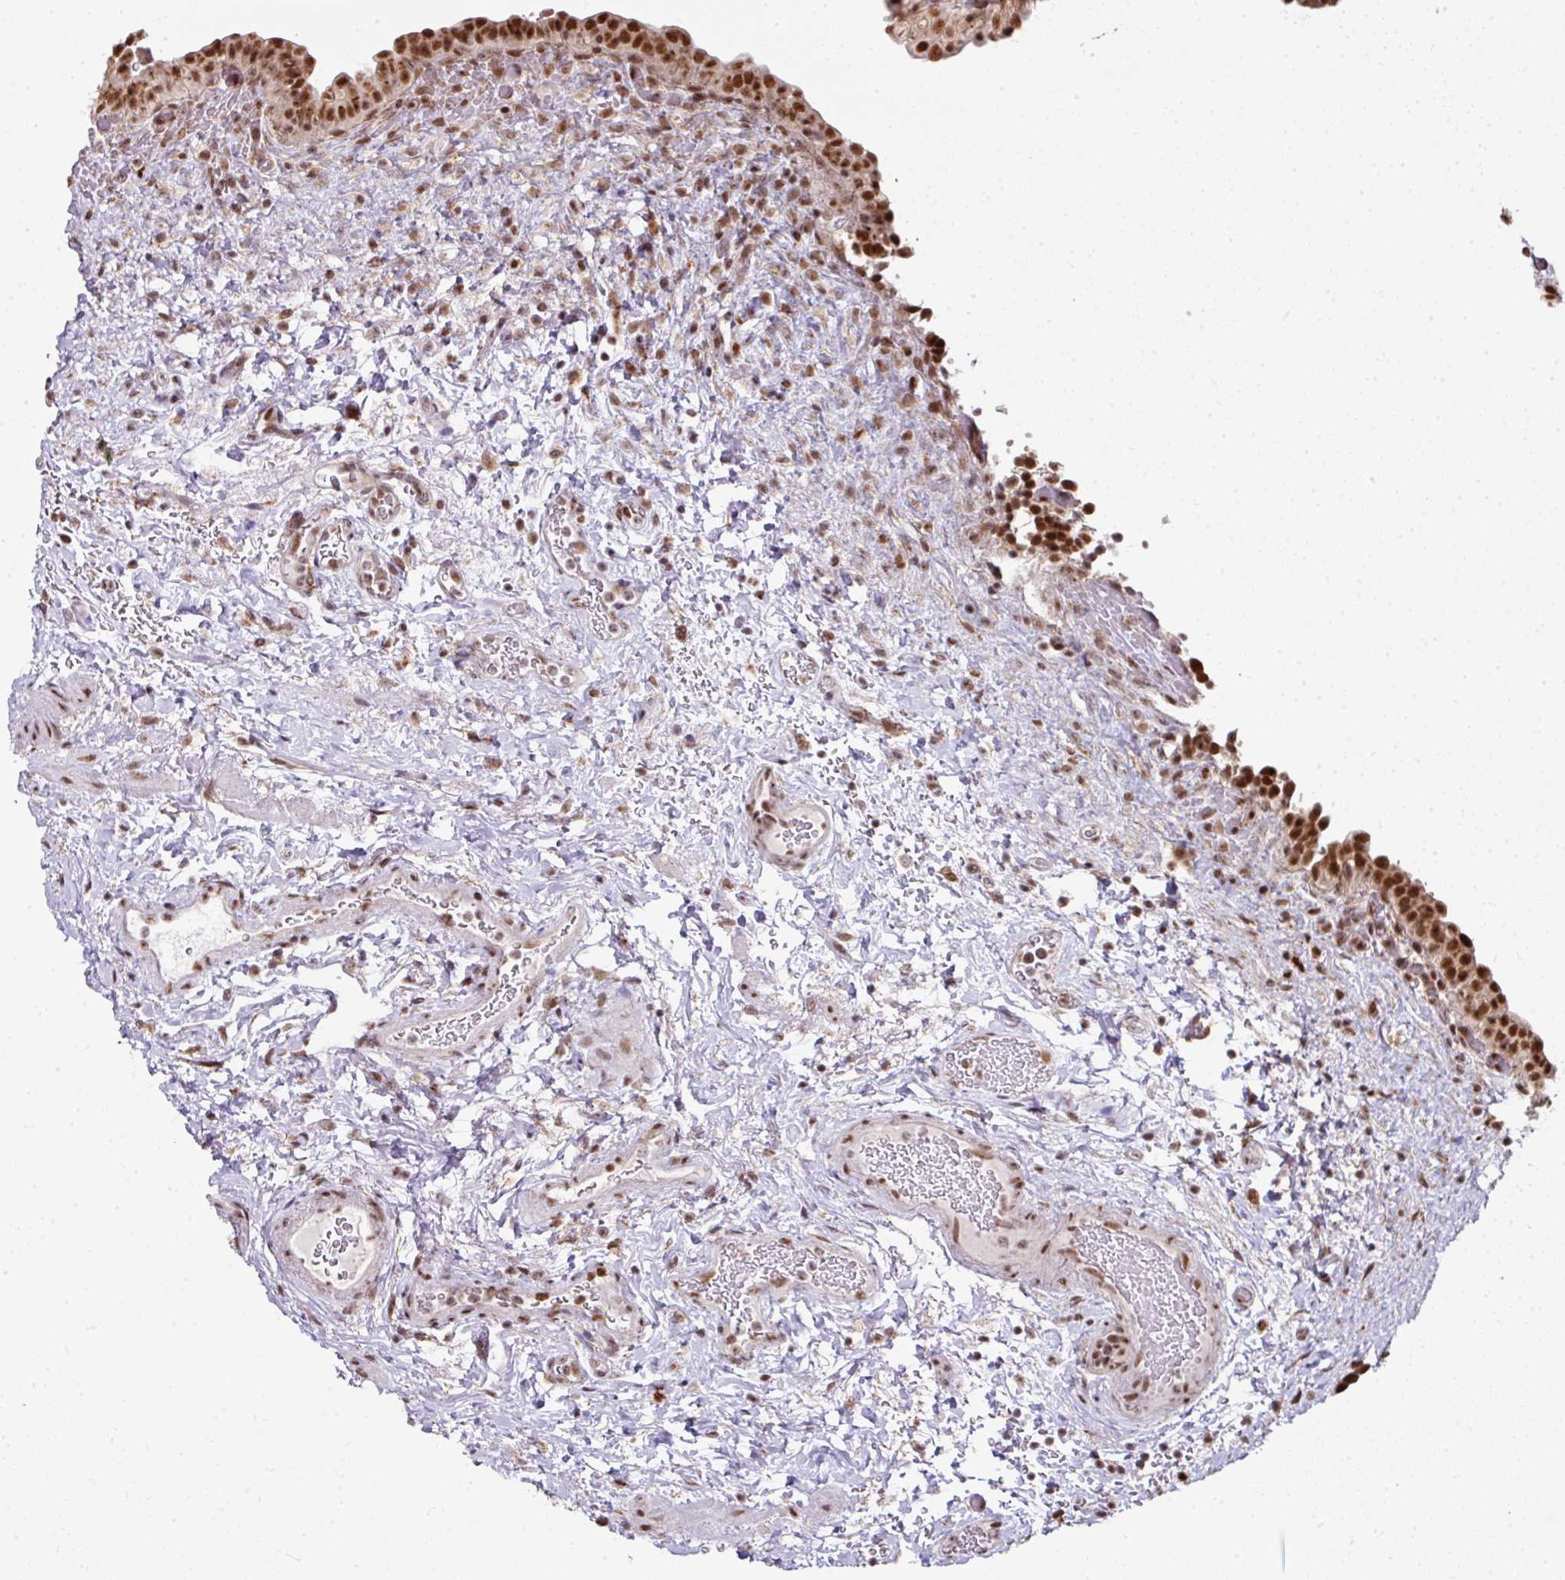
{"staining": {"intensity": "strong", "quantity": ">75%", "location": "nuclear"}, "tissue": "urinary bladder", "cell_type": "Urothelial cells", "image_type": "normal", "snomed": [{"axis": "morphology", "description": "Normal tissue, NOS"}, {"axis": "topography", "description": "Urinary bladder"}], "caption": "A micrograph of urinary bladder stained for a protein reveals strong nuclear brown staining in urothelial cells.", "gene": "NFYA", "patient": {"sex": "male", "age": 69}}